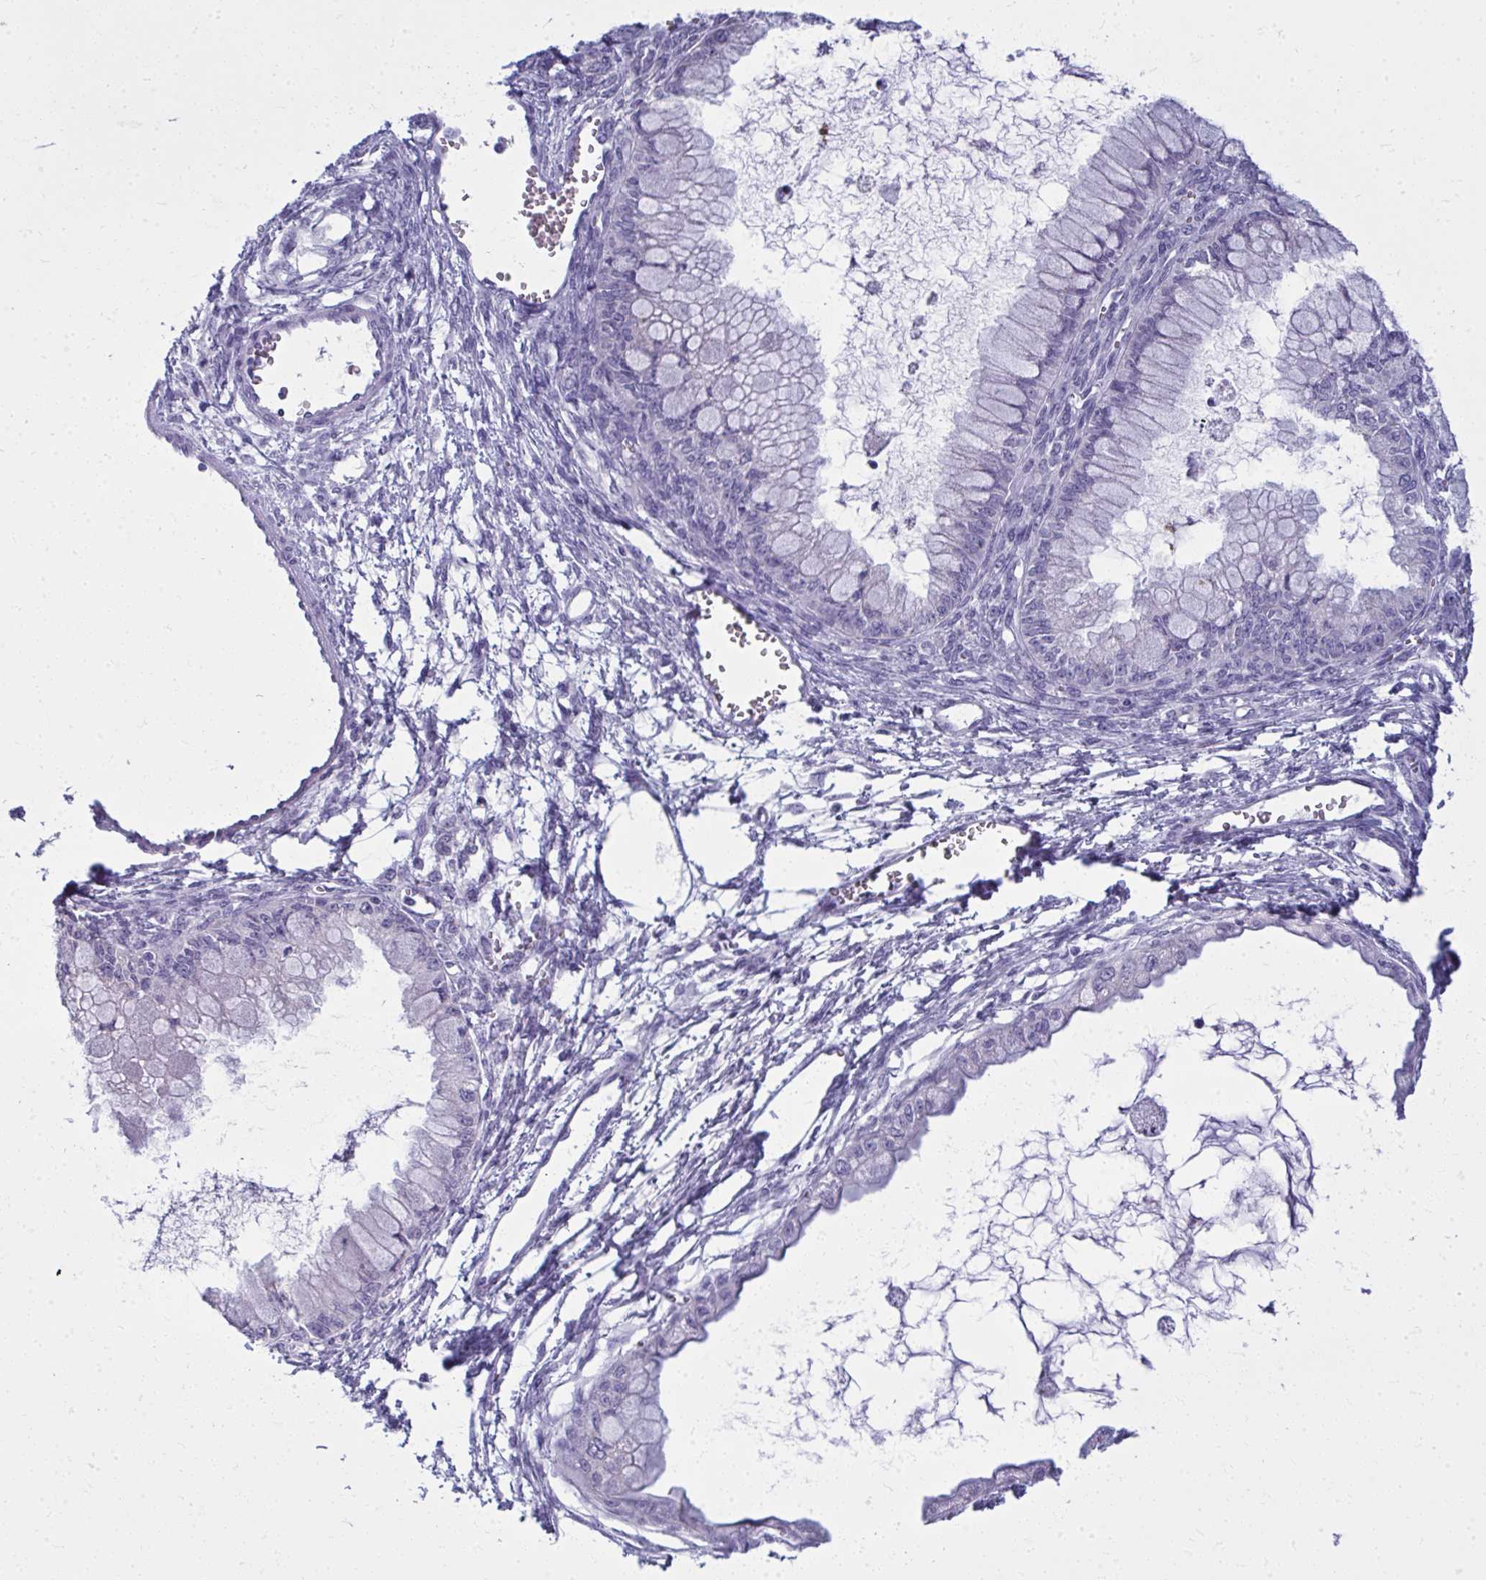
{"staining": {"intensity": "negative", "quantity": "none", "location": "none"}, "tissue": "ovarian cancer", "cell_type": "Tumor cells", "image_type": "cancer", "snomed": [{"axis": "morphology", "description": "Cystadenocarcinoma, mucinous, NOS"}, {"axis": "topography", "description": "Ovary"}], "caption": "IHC image of human ovarian cancer stained for a protein (brown), which demonstrates no staining in tumor cells. Brightfield microscopy of IHC stained with DAB (brown) and hematoxylin (blue), captured at high magnification.", "gene": "QDPR", "patient": {"sex": "female", "age": 34}}